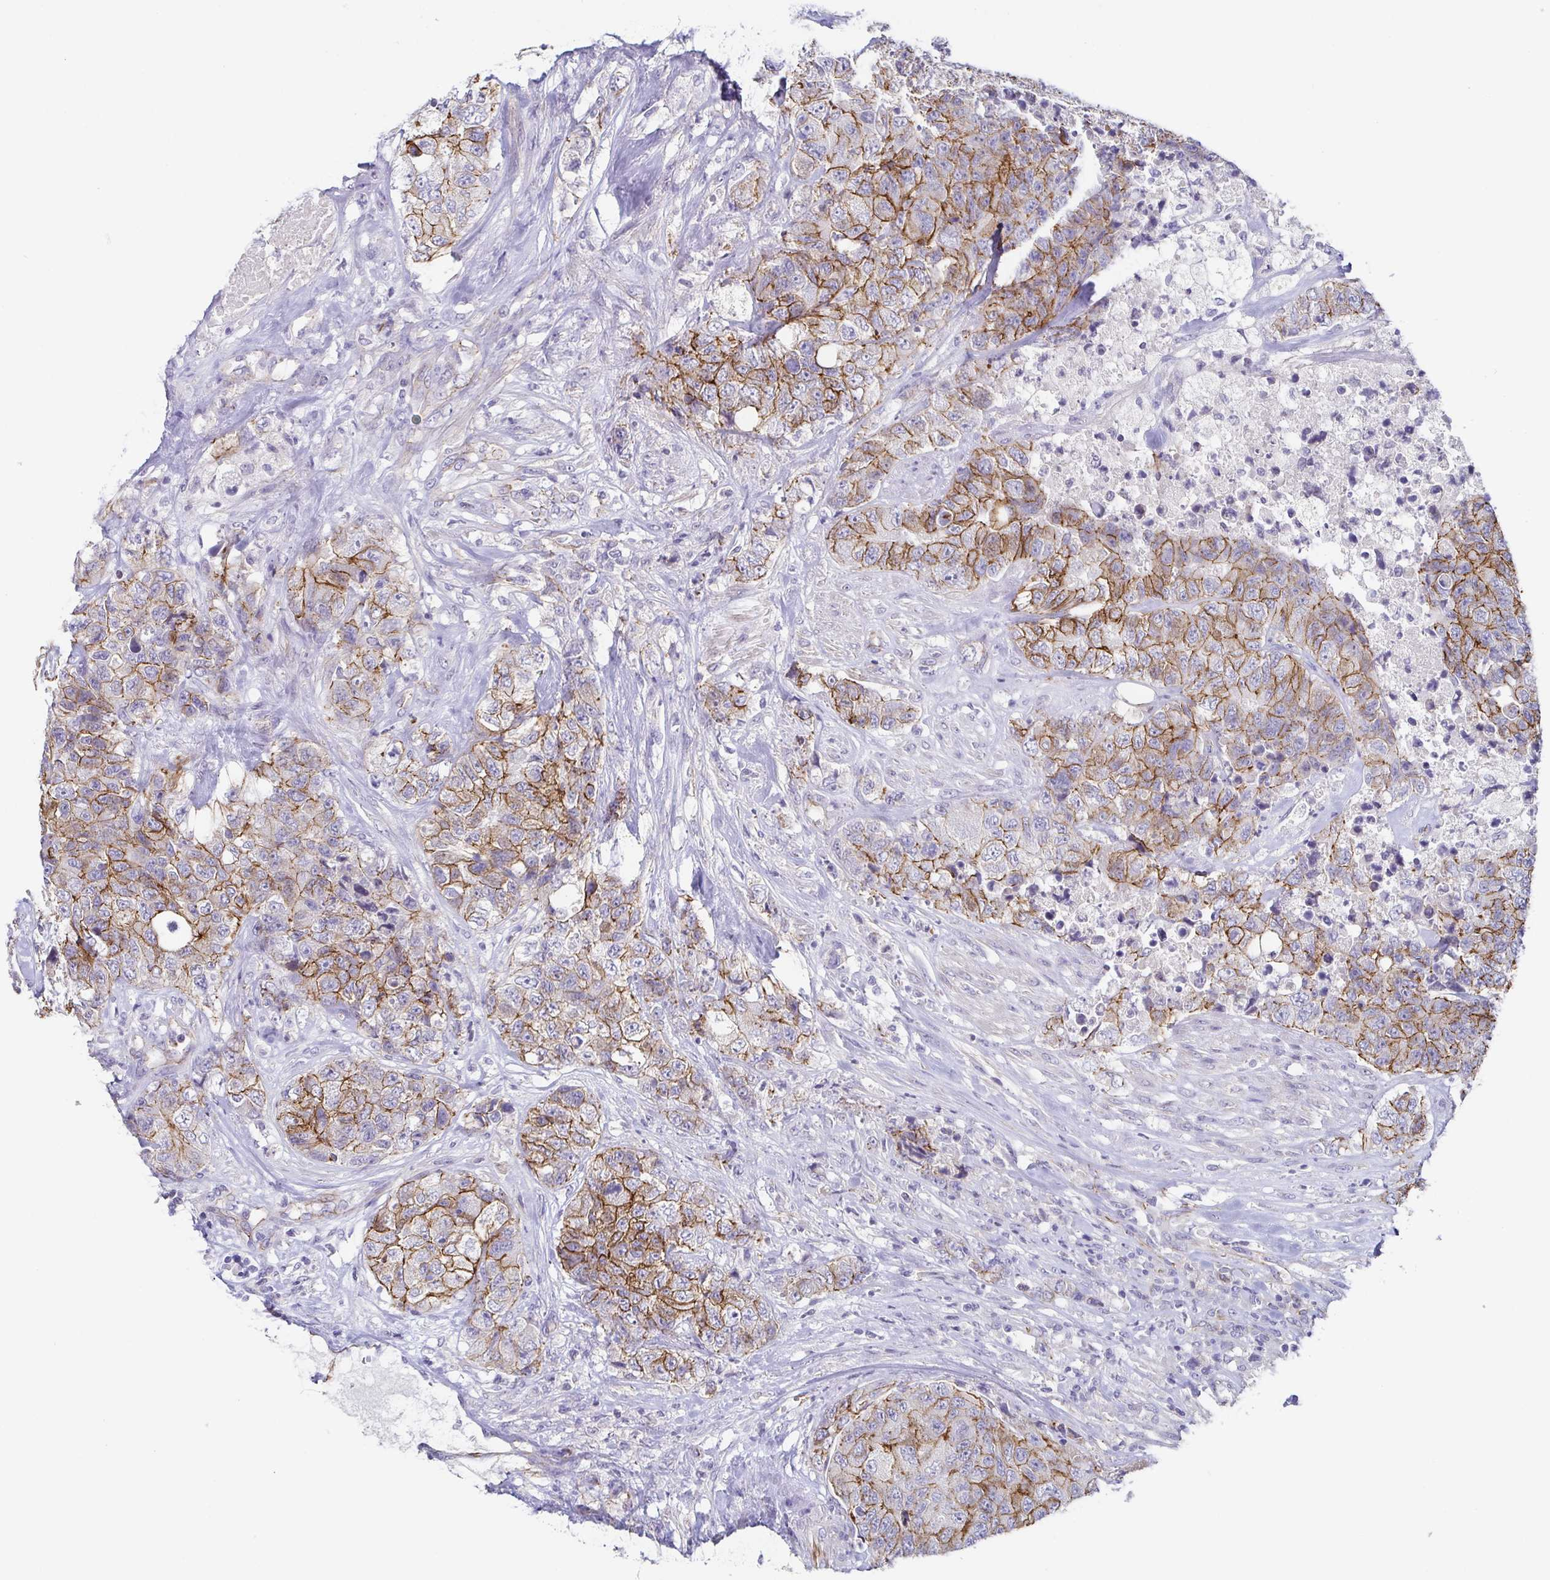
{"staining": {"intensity": "moderate", "quantity": ">75%", "location": "cytoplasmic/membranous"}, "tissue": "urothelial cancer", "cell_type": "Tumor cells", "image_type": "cancer", "snomed": [{"axis": "morphology", "description": "Urothelial carcinoma, High grade"}, {"axis": "topography", "description": "Urinary bladder"}], "caption": "A brown stain shows moderate cytoplasmic/membranous positivity of a protein in human urothelial cancer tumor cells.", "gene": "PIWIL3", "patient": {"sex": "female", "age": 78}}